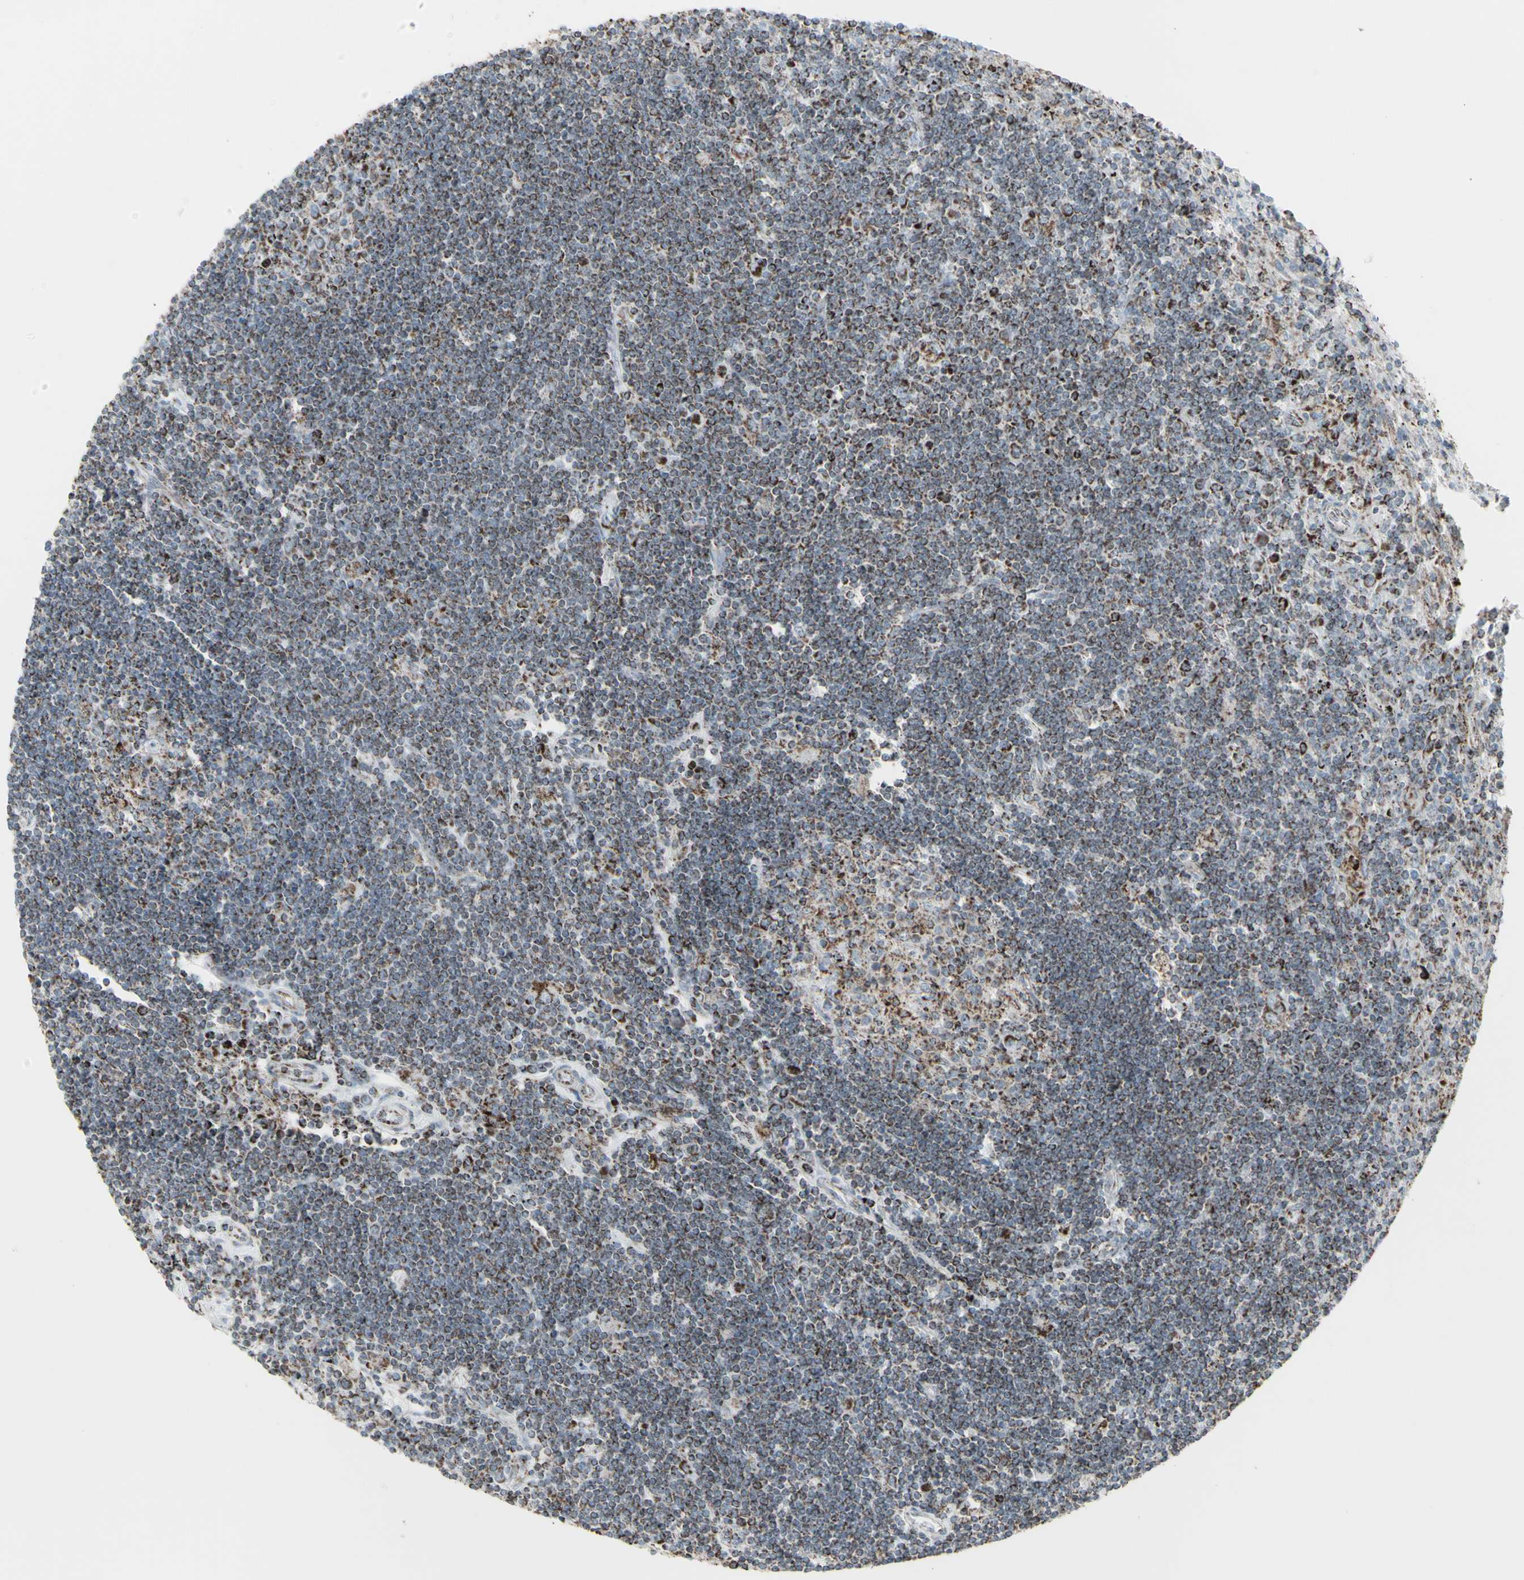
{"staining": {"intensity": "moderate", "quantity": "25%-75%", "location": "cytoplasmic/membranous"}, "tissue": "lymphoma", "cell_type": "Tumor cells", "image_type": "cancer", "snomed": [{"axis": "morphology", "description": "Malignant lymphoma, non-Hodgkin's type, Low grade"}, {"axis": "topography", "description": "Spleen"}], "caption": "Low-grade malignant lymphoma, non-Hodgkin's type stained with DAB (3,3'-diaminobenzidine) immunohistochemistry exhibits medium levels of moderate cytoplasmic/membranous staining in approximately 25%-75% of tumor cells. (DAB = brown stain, brightfield microscopy at high magnification).", "gene": "PLGRKT", "patient": {"sex": "male", "age": 76}}